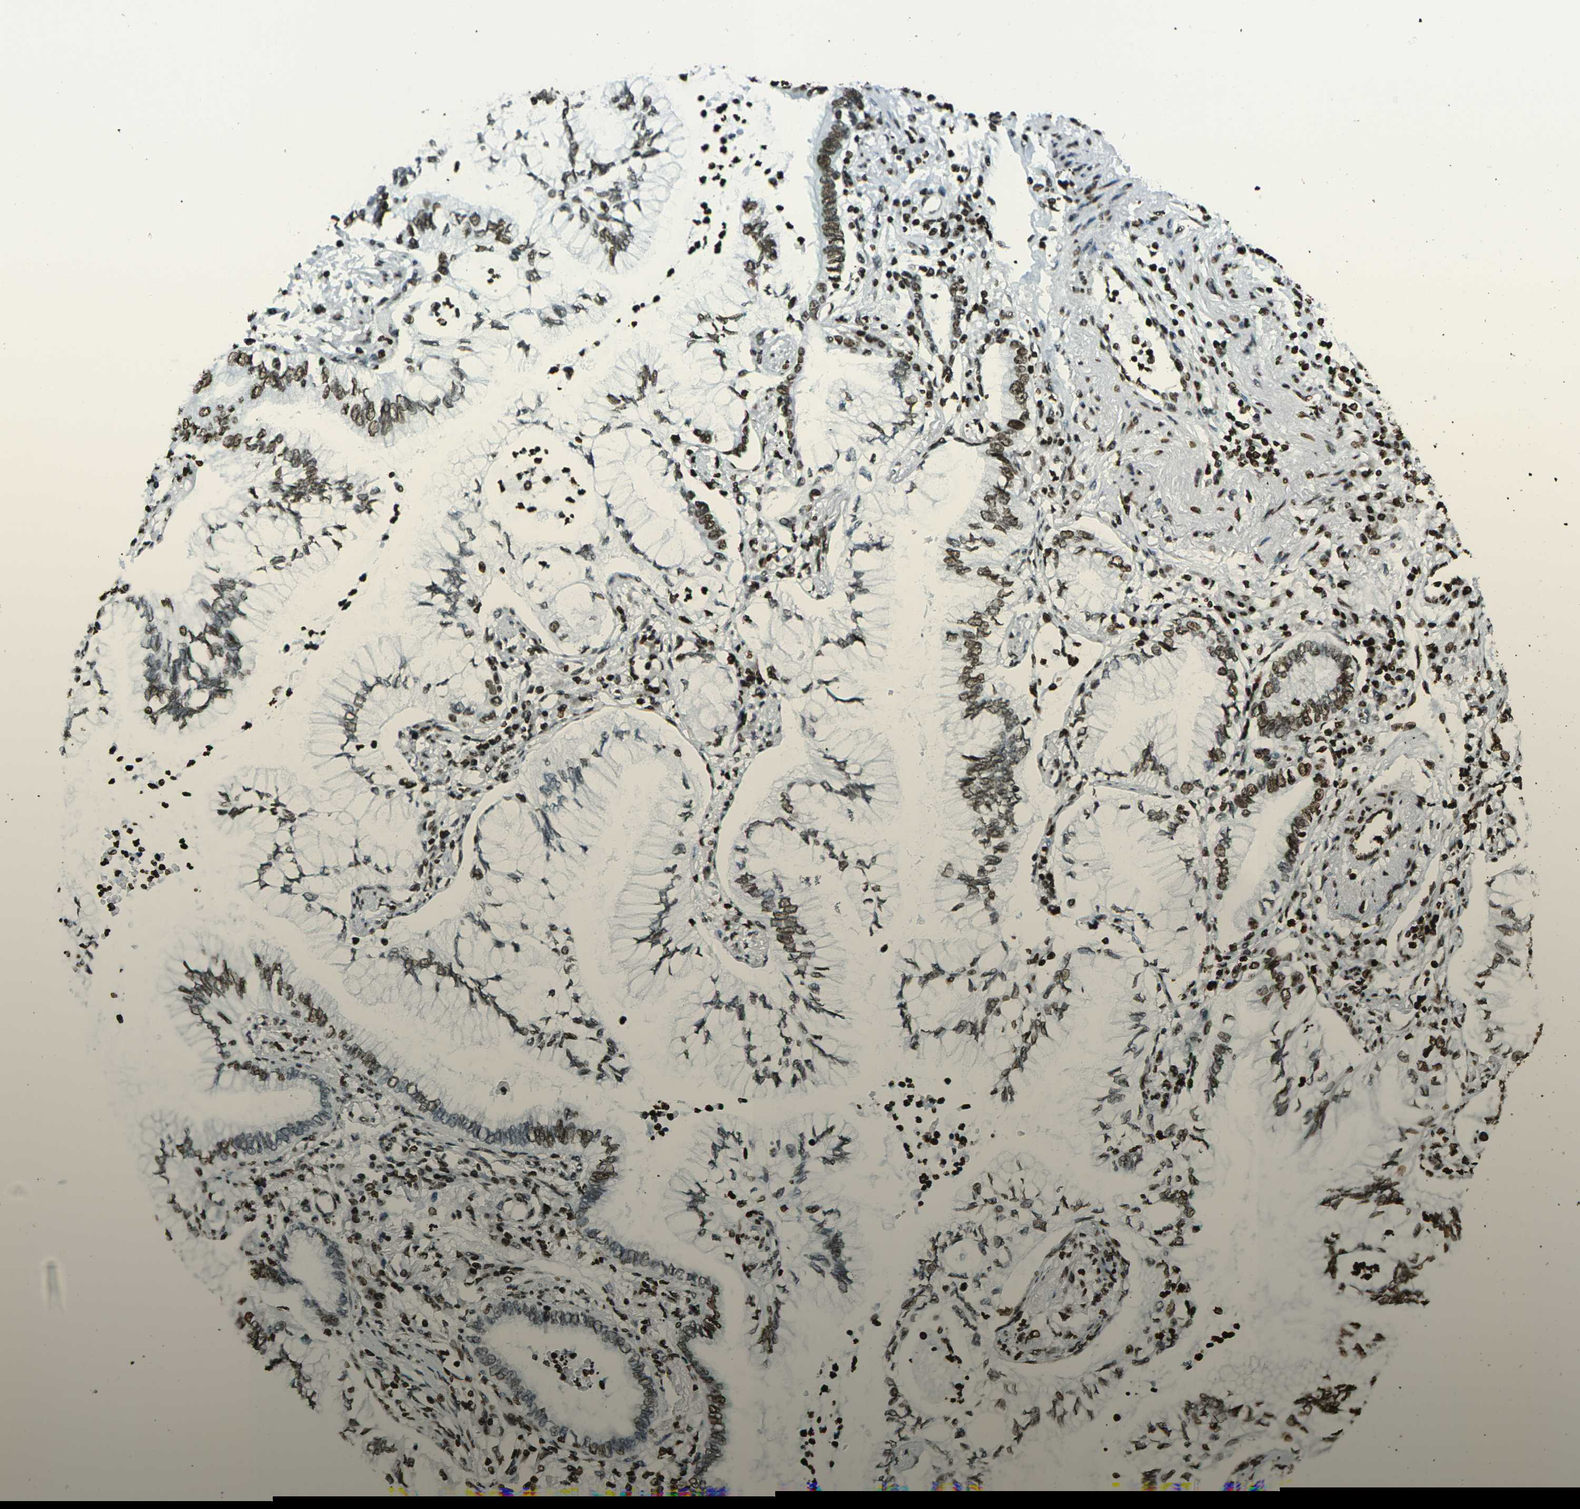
{"staining": {"intensity": "moderate", "quantity": ">75%", "location": "nuclear"}, "tissue": "lung cancer", "cell_type": "Tumor cells", "image_type": "cancer", "snomed": [{"axis": "morphology", "description": "Normal tissue, NOS"}, {"axis": "morphology", "description": "Adenocarcinoma, NOS"}, {"axis": "topography", "description": "Bronchus"}, {"axis": "topography", "description": "Lung"}], "caption": "Immunohistochemical staining of human lung cancer reveals medium levels of moderate nuclear staining in approximately >75% of tumor cells.", "gene": "H1-2", "patient": {"sex": "female", "age": 70}}